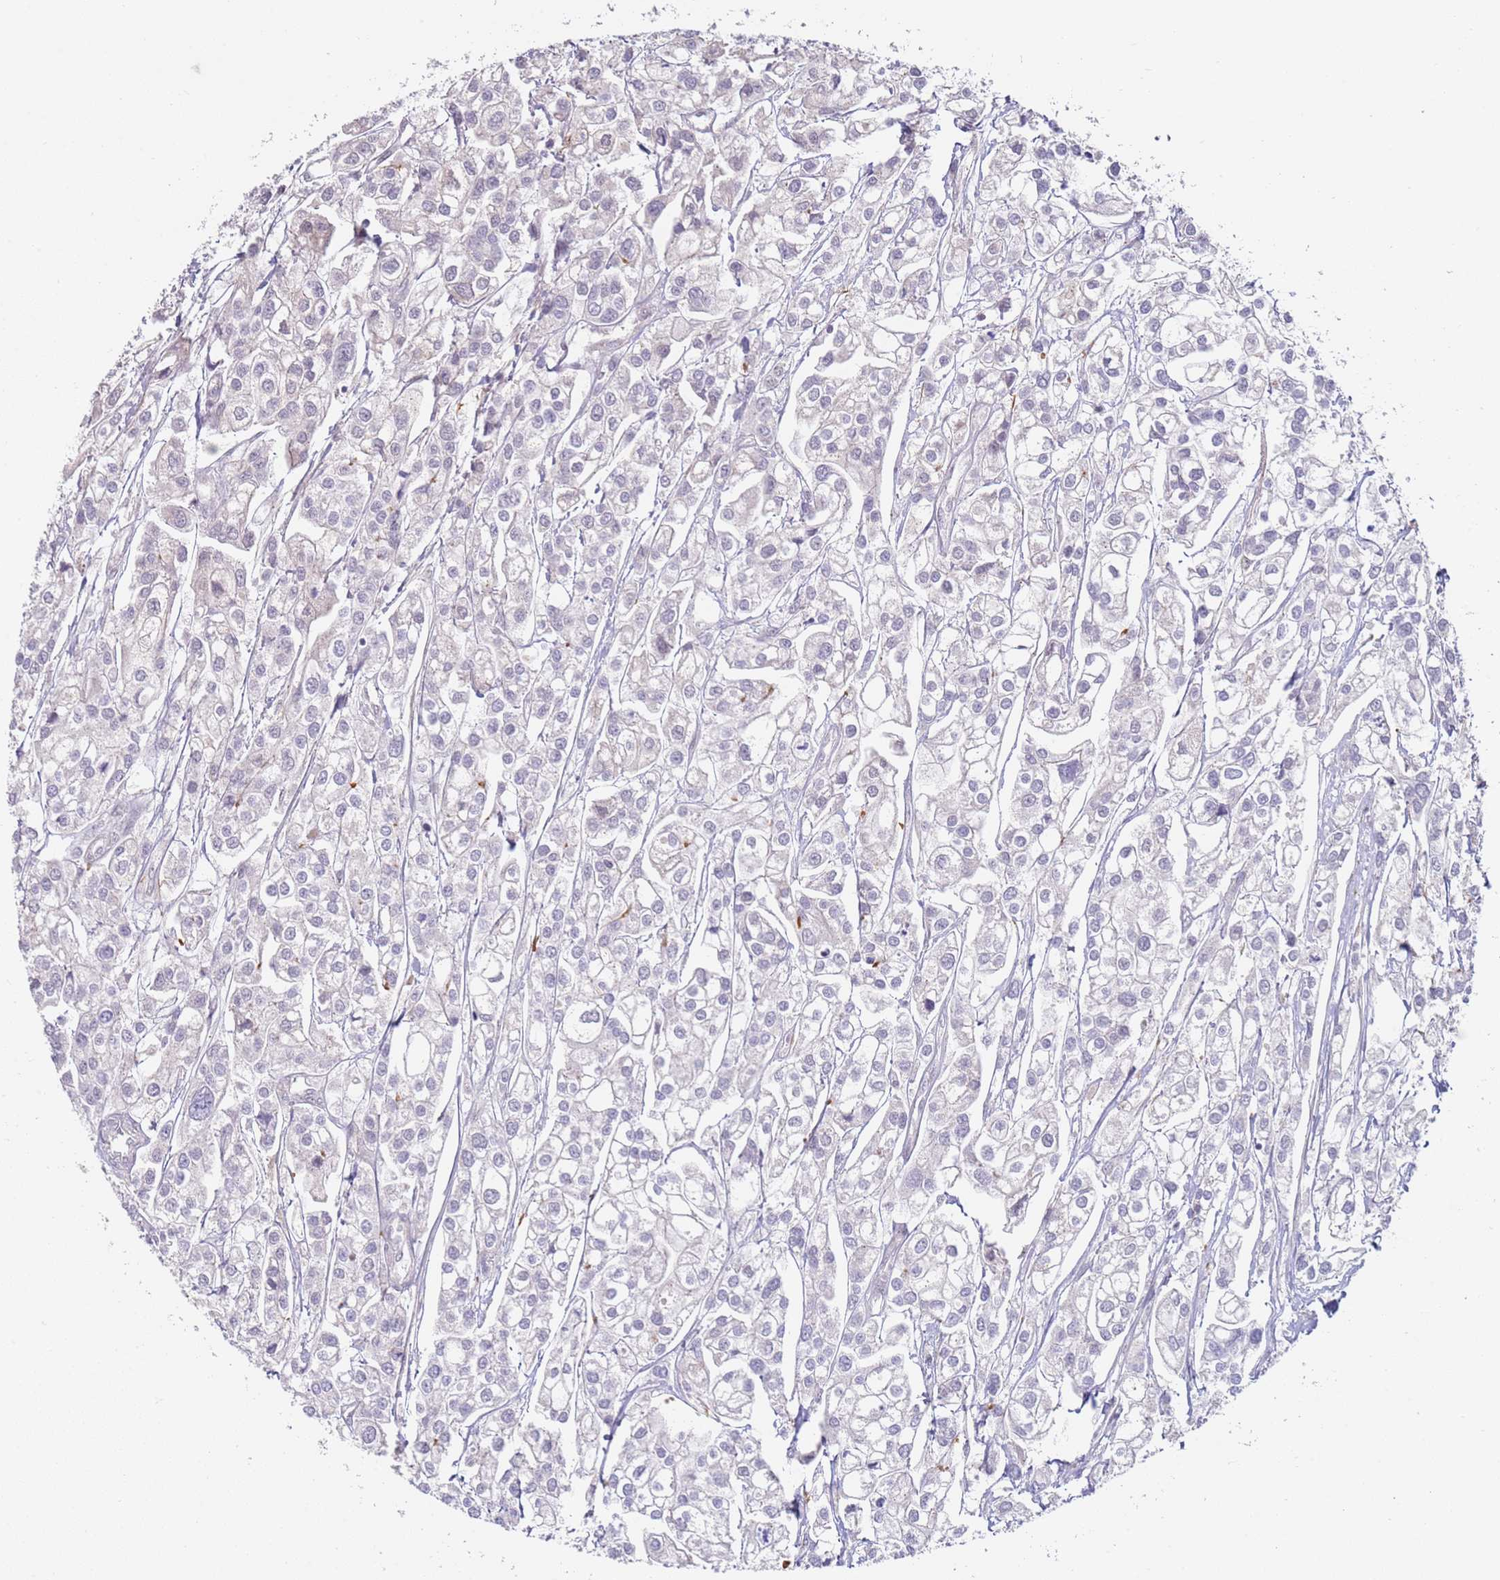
{"staining": {"intensity": "negative", "quantity": "none", "location": "none"}, "tissue": "urothelial cancer", "cell_type": "Tumor cells", "image_type": "cancer", "snomed": [{"axis": "morphology", "description": "Urothelial carcinoma, High grade"}, {"axis": "topography", "description": "Urinary bladder"}], "caption": "Tumor cells show no significant protein expression in high-grade urothelial carcinoma. (DAB immunohistochemistry visualized using brightfield microscopy, high magnification).", "gene": "WDR93", "patient": {"sex": "male", "age": 67}}